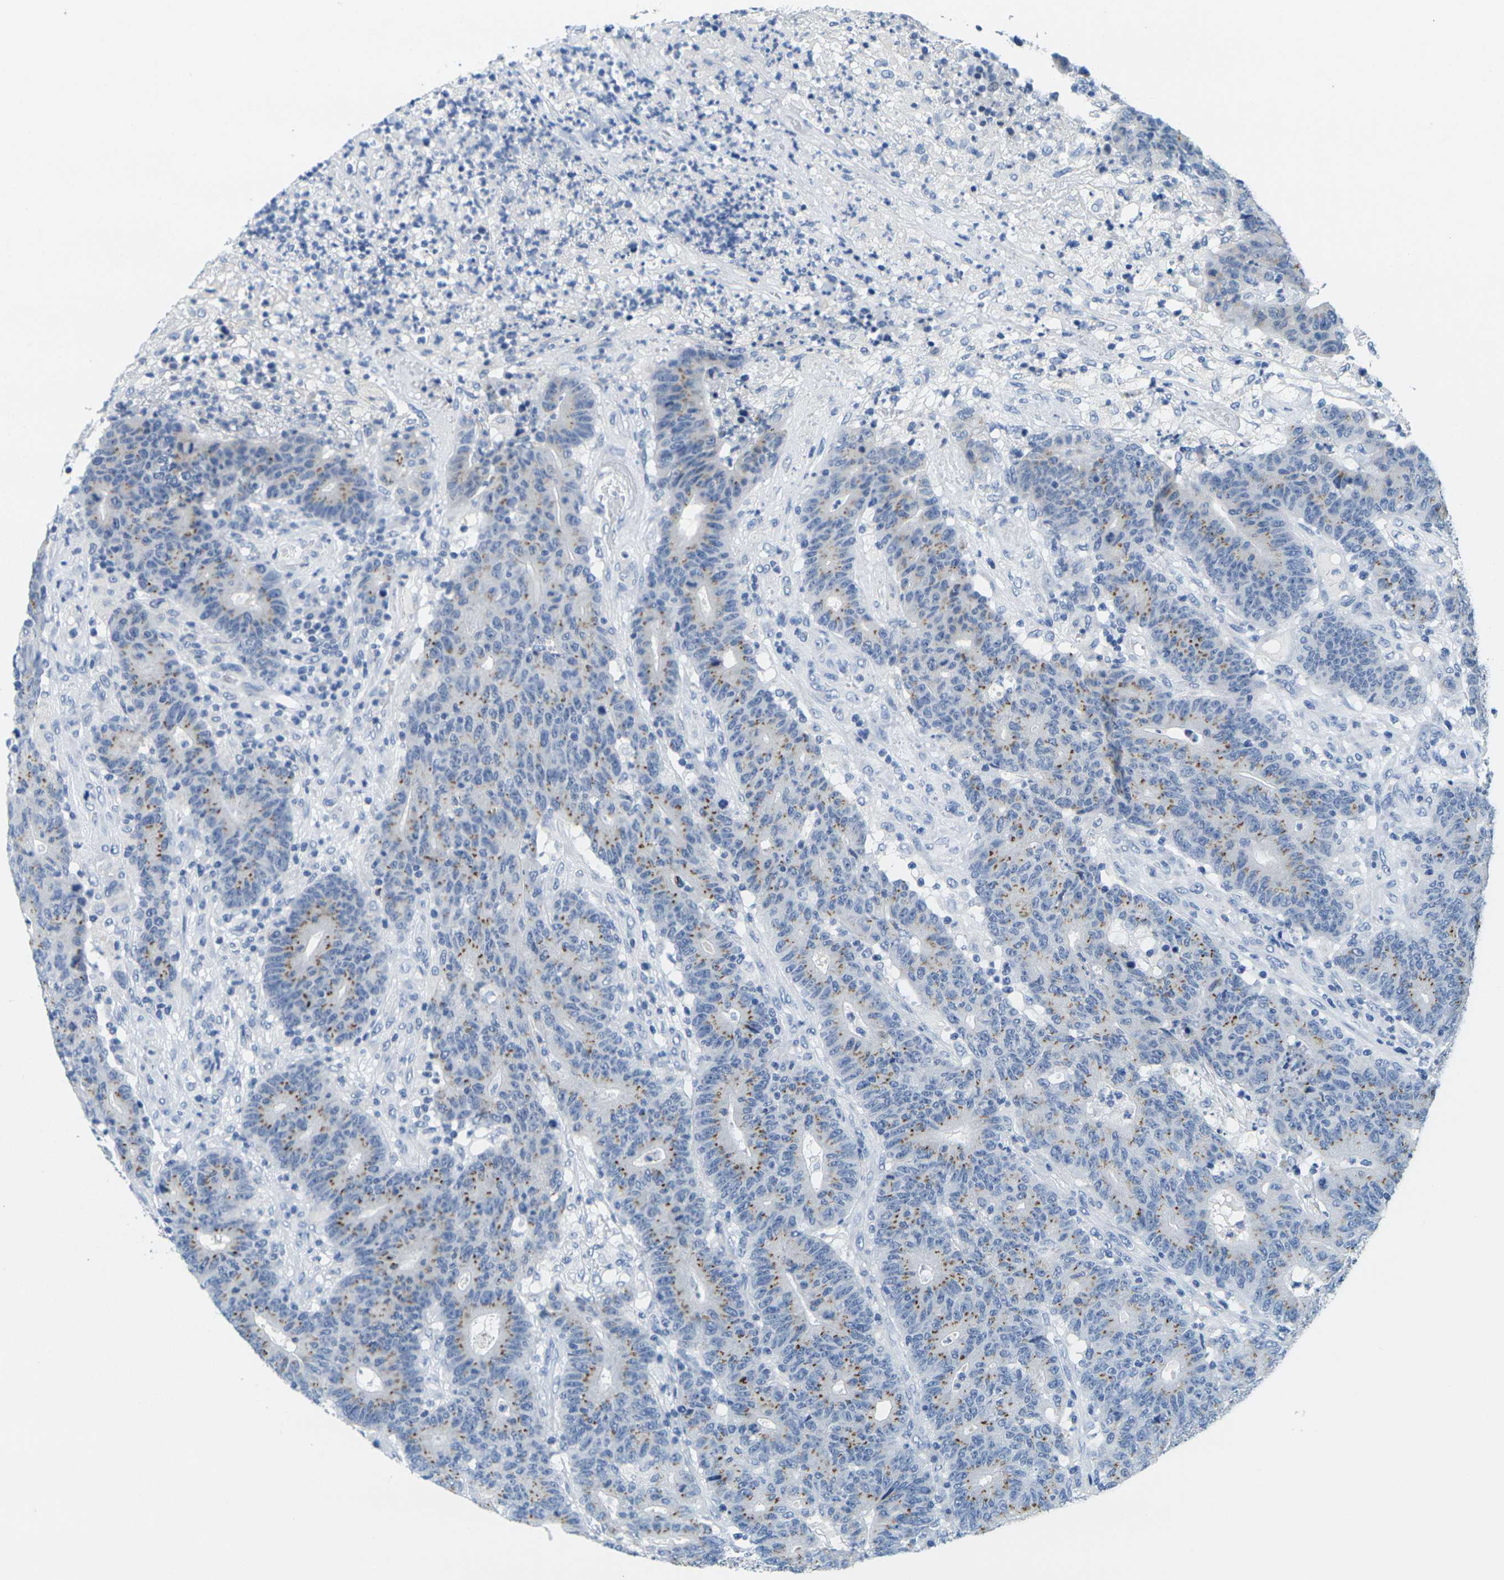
{"staining": {"intensity": "moderate", "quantity": ">75%", "location": "cytoplasmic/membranous"}, "tissue": "colorectal cancer", "cell_type": "Tumor cells", "image_type": "cancer", "snomed": [{"axis": "morphology", "description": "Normal tissue, NOS"}, {"axis": "morphology", "description": "Adenocarcinoma, NOS"}, {"axis": "topography", "description": "Colon"}], "caption": "Tumor cells exhibit moderate cytoplasmic/membranous expression in approximately >75% of cells in colorectal adenocarcinoma.", "gene": "FAM3D", "patient": {"sex": "female", "age": 75}}